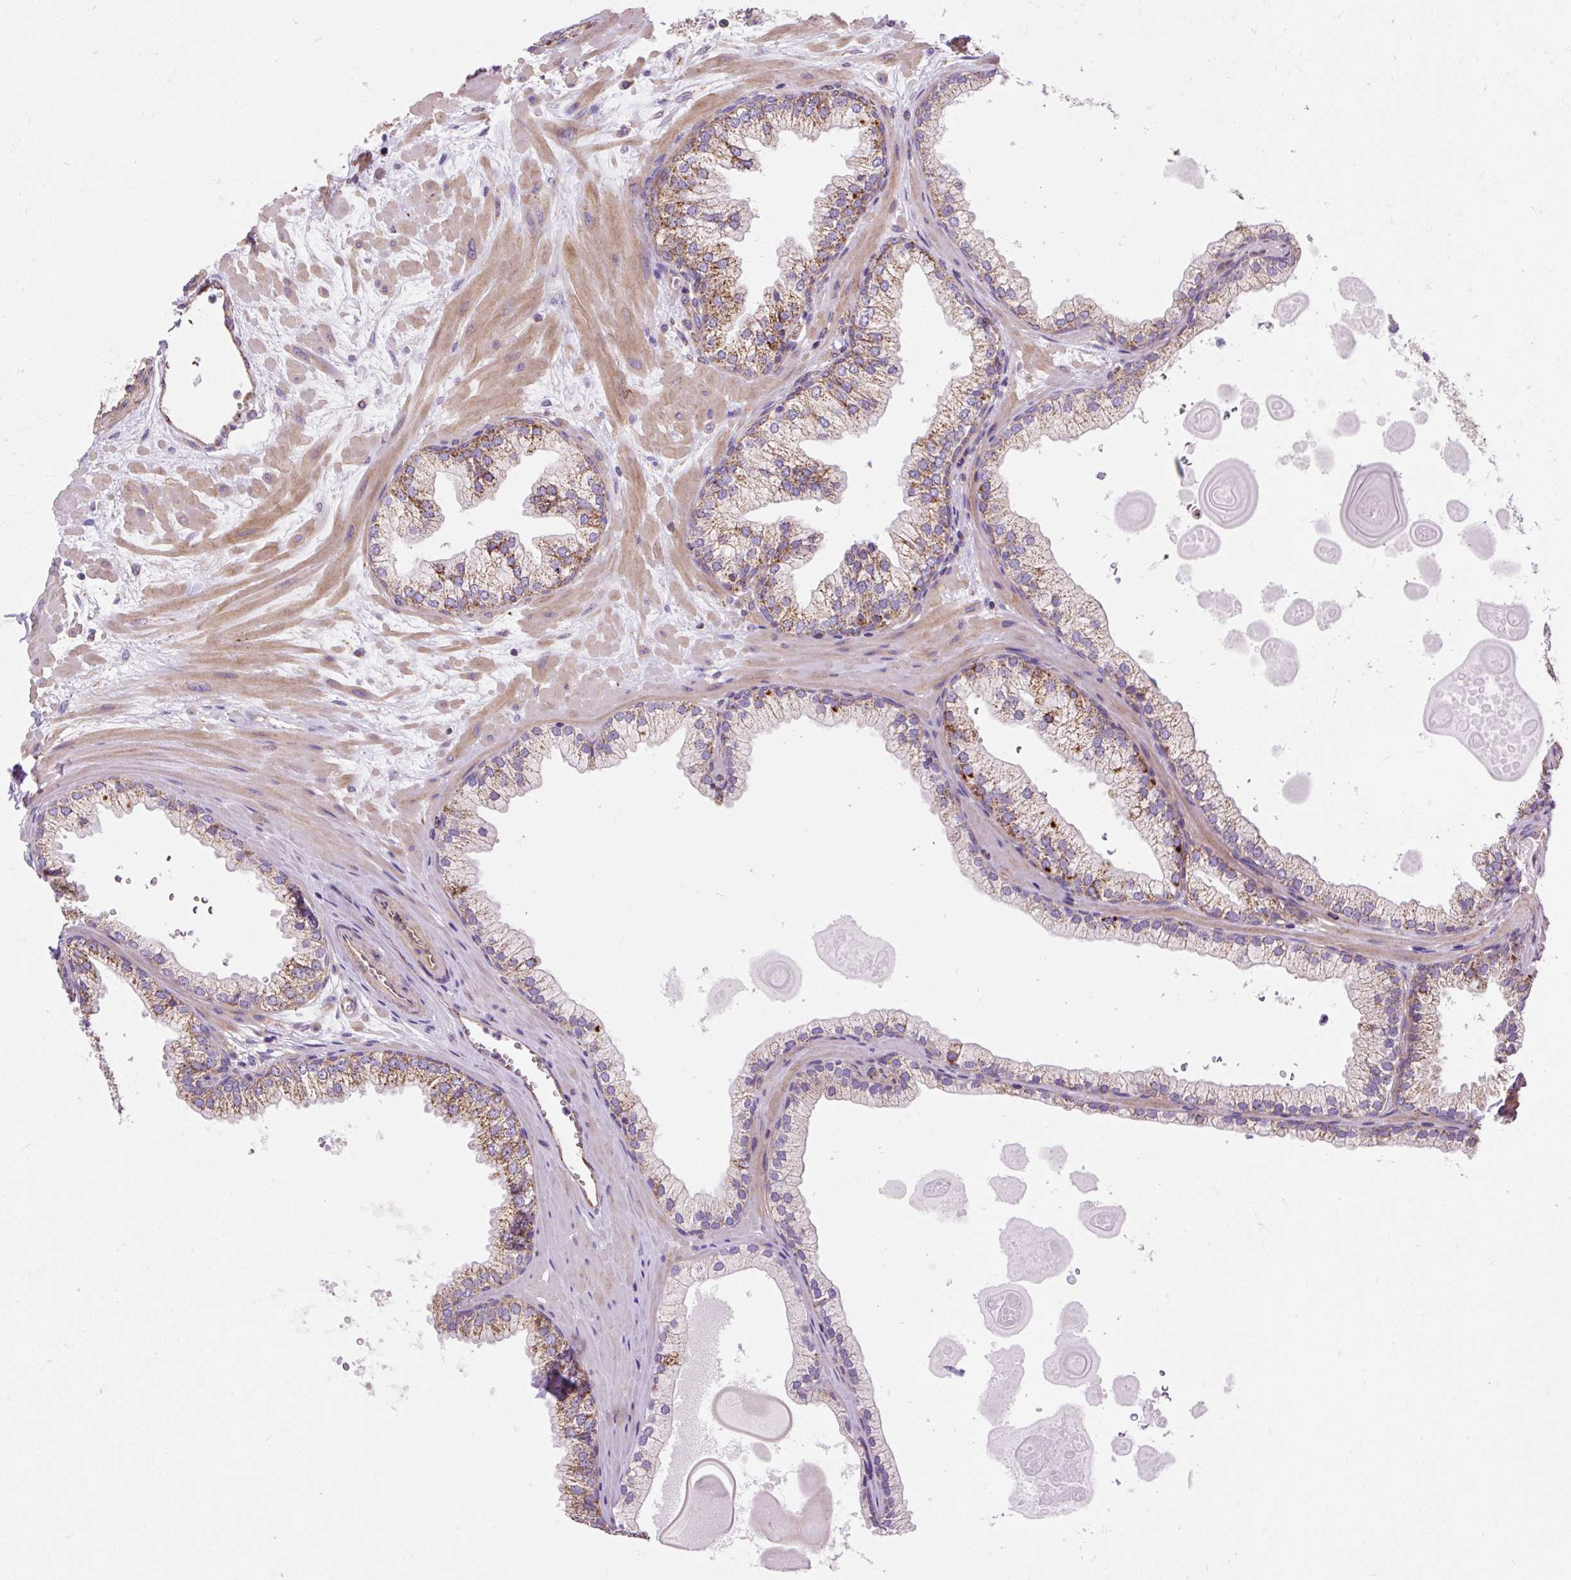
{"staining": {"intensity": "moderate", "quantity": "25%-75%", "location": "cytoplasmic/membranous"}, "tissue": "prostate", "cell_type": "Glandular cells", "image_type": "normal", "snomed": [{"axis": "morphology", "description": "Normal tissue, NOS"}, {"axis": "topography", "description": "Prostate"}, {"axis": "topography", "description": "Peripheral nerve tissue"}], "caption": "This histopathology image displays immunohistochemistry (IHC) staining of benign prostate, with medium moderate cytoplasmic/membranous positivity in approximately 25%-75% of glandular cells.", "gene": "CEP290", "patient": {"sex": "male", "age": 61}}